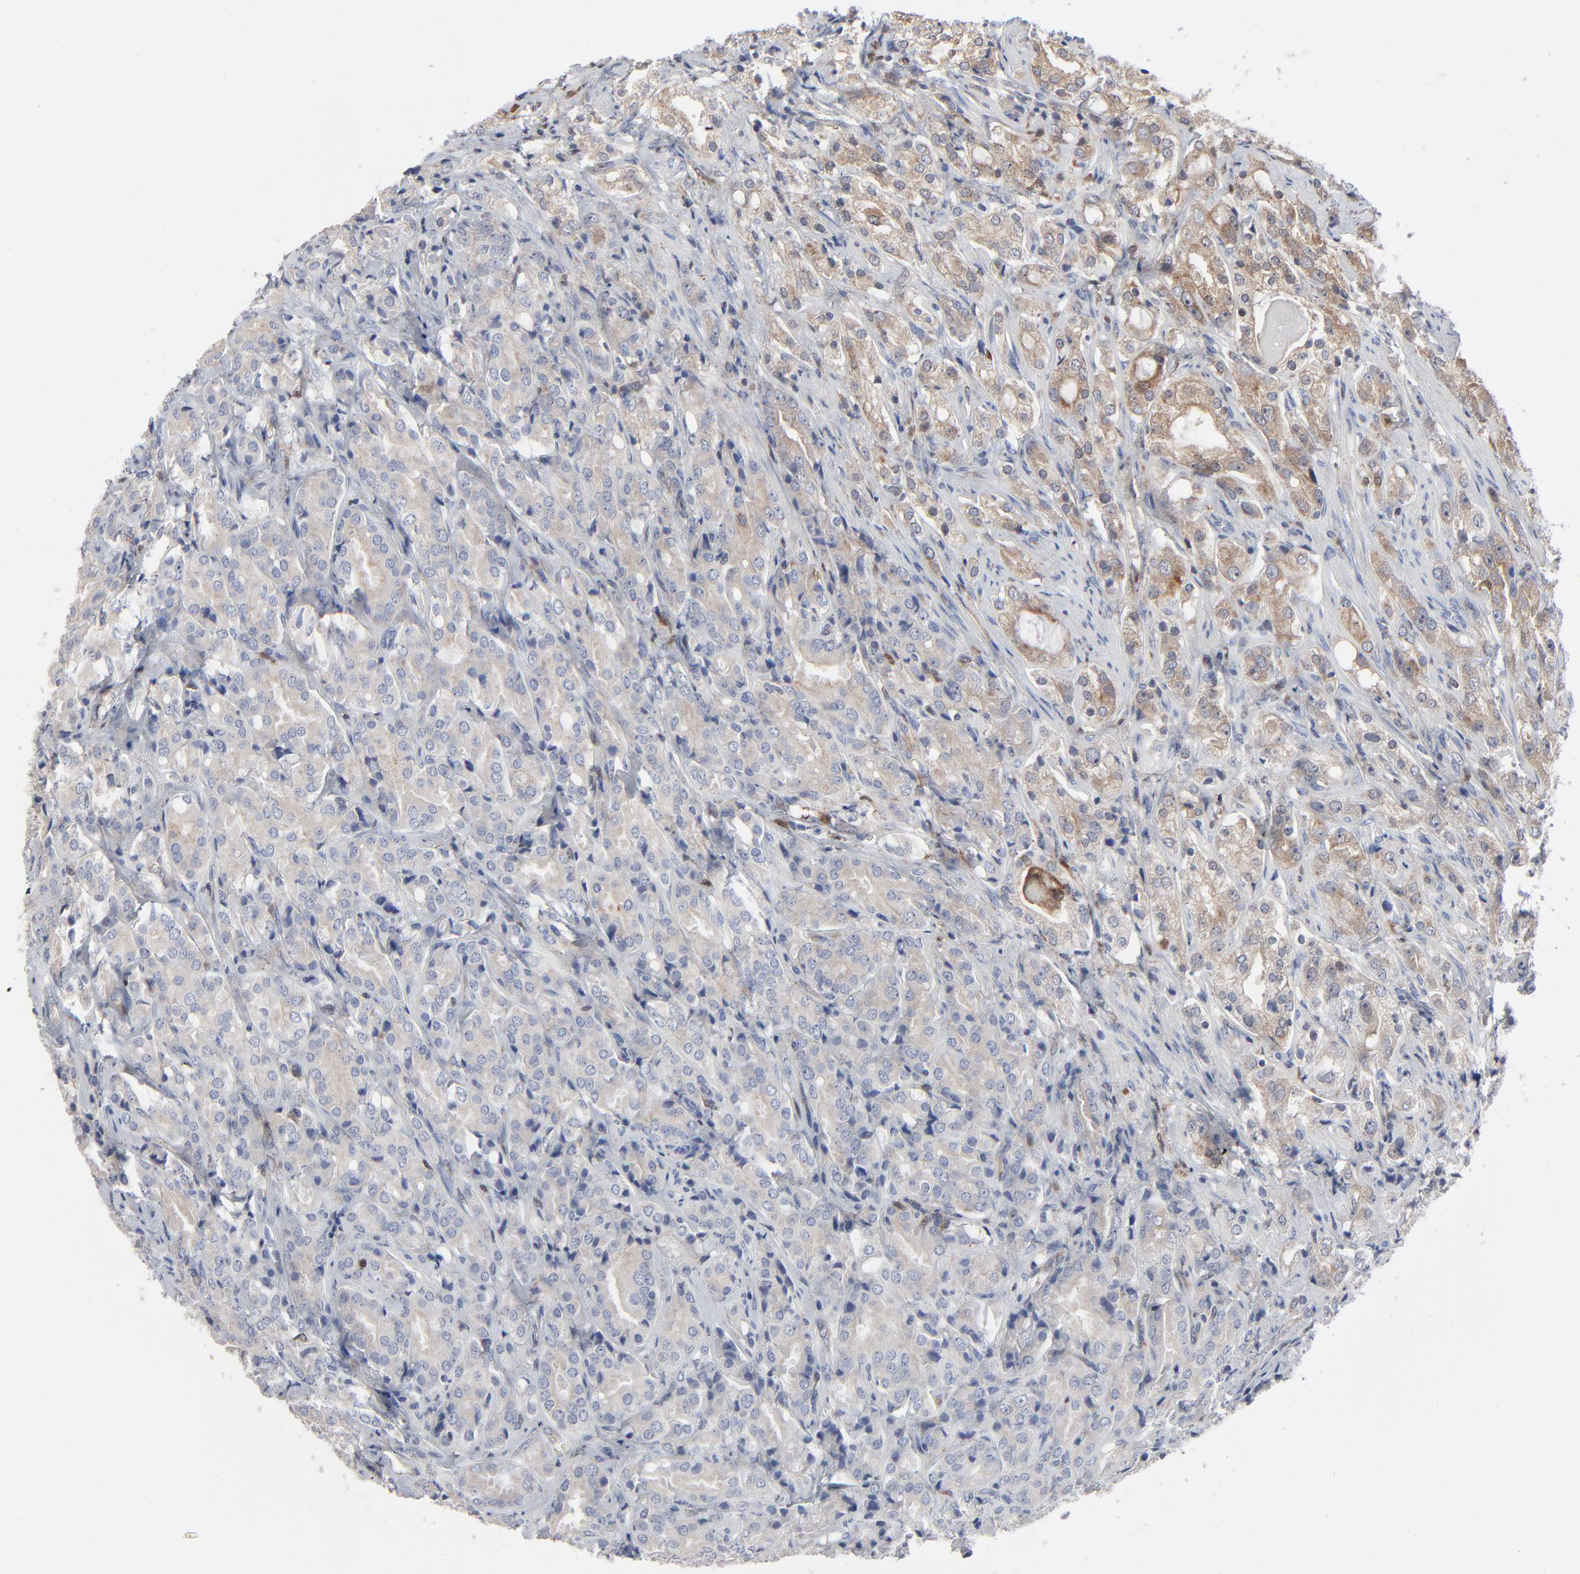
{"staining": {"intensity": "weak", "quantity": ">75%", "location": "cytoplasmic/membranous"}, "tissue": "prostate cancer", "cell_type": "Tumor cells", "image_type": "cancer", "snomed": [{"axis": "morphology", "description": "Adenocarcinoma, High grade"}, {"axis": "topography", "description": "Prostate"}], "caption": "Prostate adenocarcinoma (high-grade) tissue exhibits weak cytoplasmic/membranous positivity in about >75% of tumor cells, visualized by immunohistochemistry.", "gene": "BID", "patient": {"sex": "male", "age": 68}}